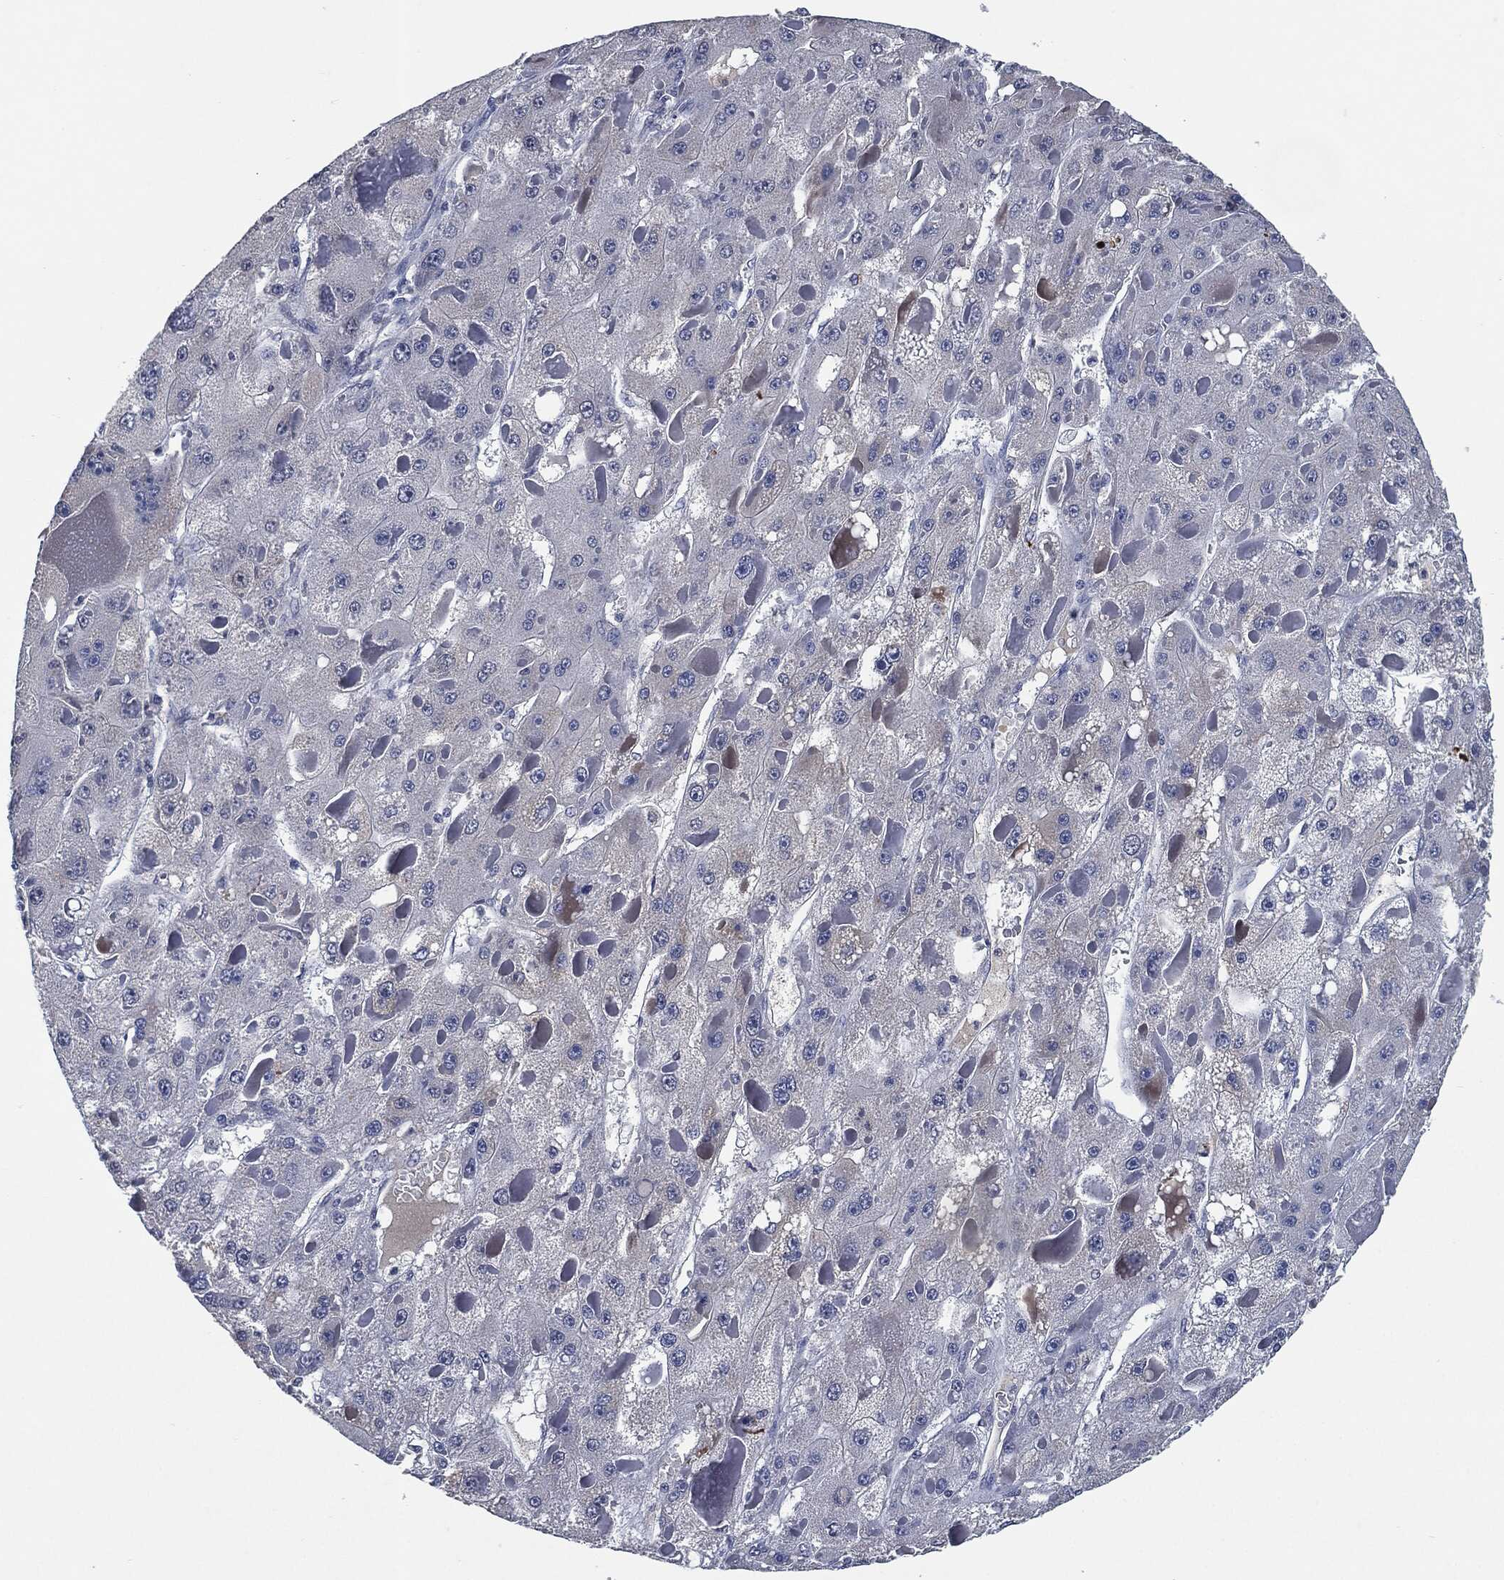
{"staining": {"intensity": "negative", "quantity": "none", "location": "none"}, "tissue": "liver cancer", "cell_type": "Tumor cells", "image_type": "cancer", "snomed": [{"axis": "morphology", "description": "Carcinoma, Hepatocellular, NOS"}, {"axis": "topography", "description": "Liver"}], "caption": "Liver hepatocellular carcinoma stained for a protein using immunohistochemistry displays no expression tumor cells.", "gene": "IL2RG", "patient": {"sex": "female", "age": 73}}